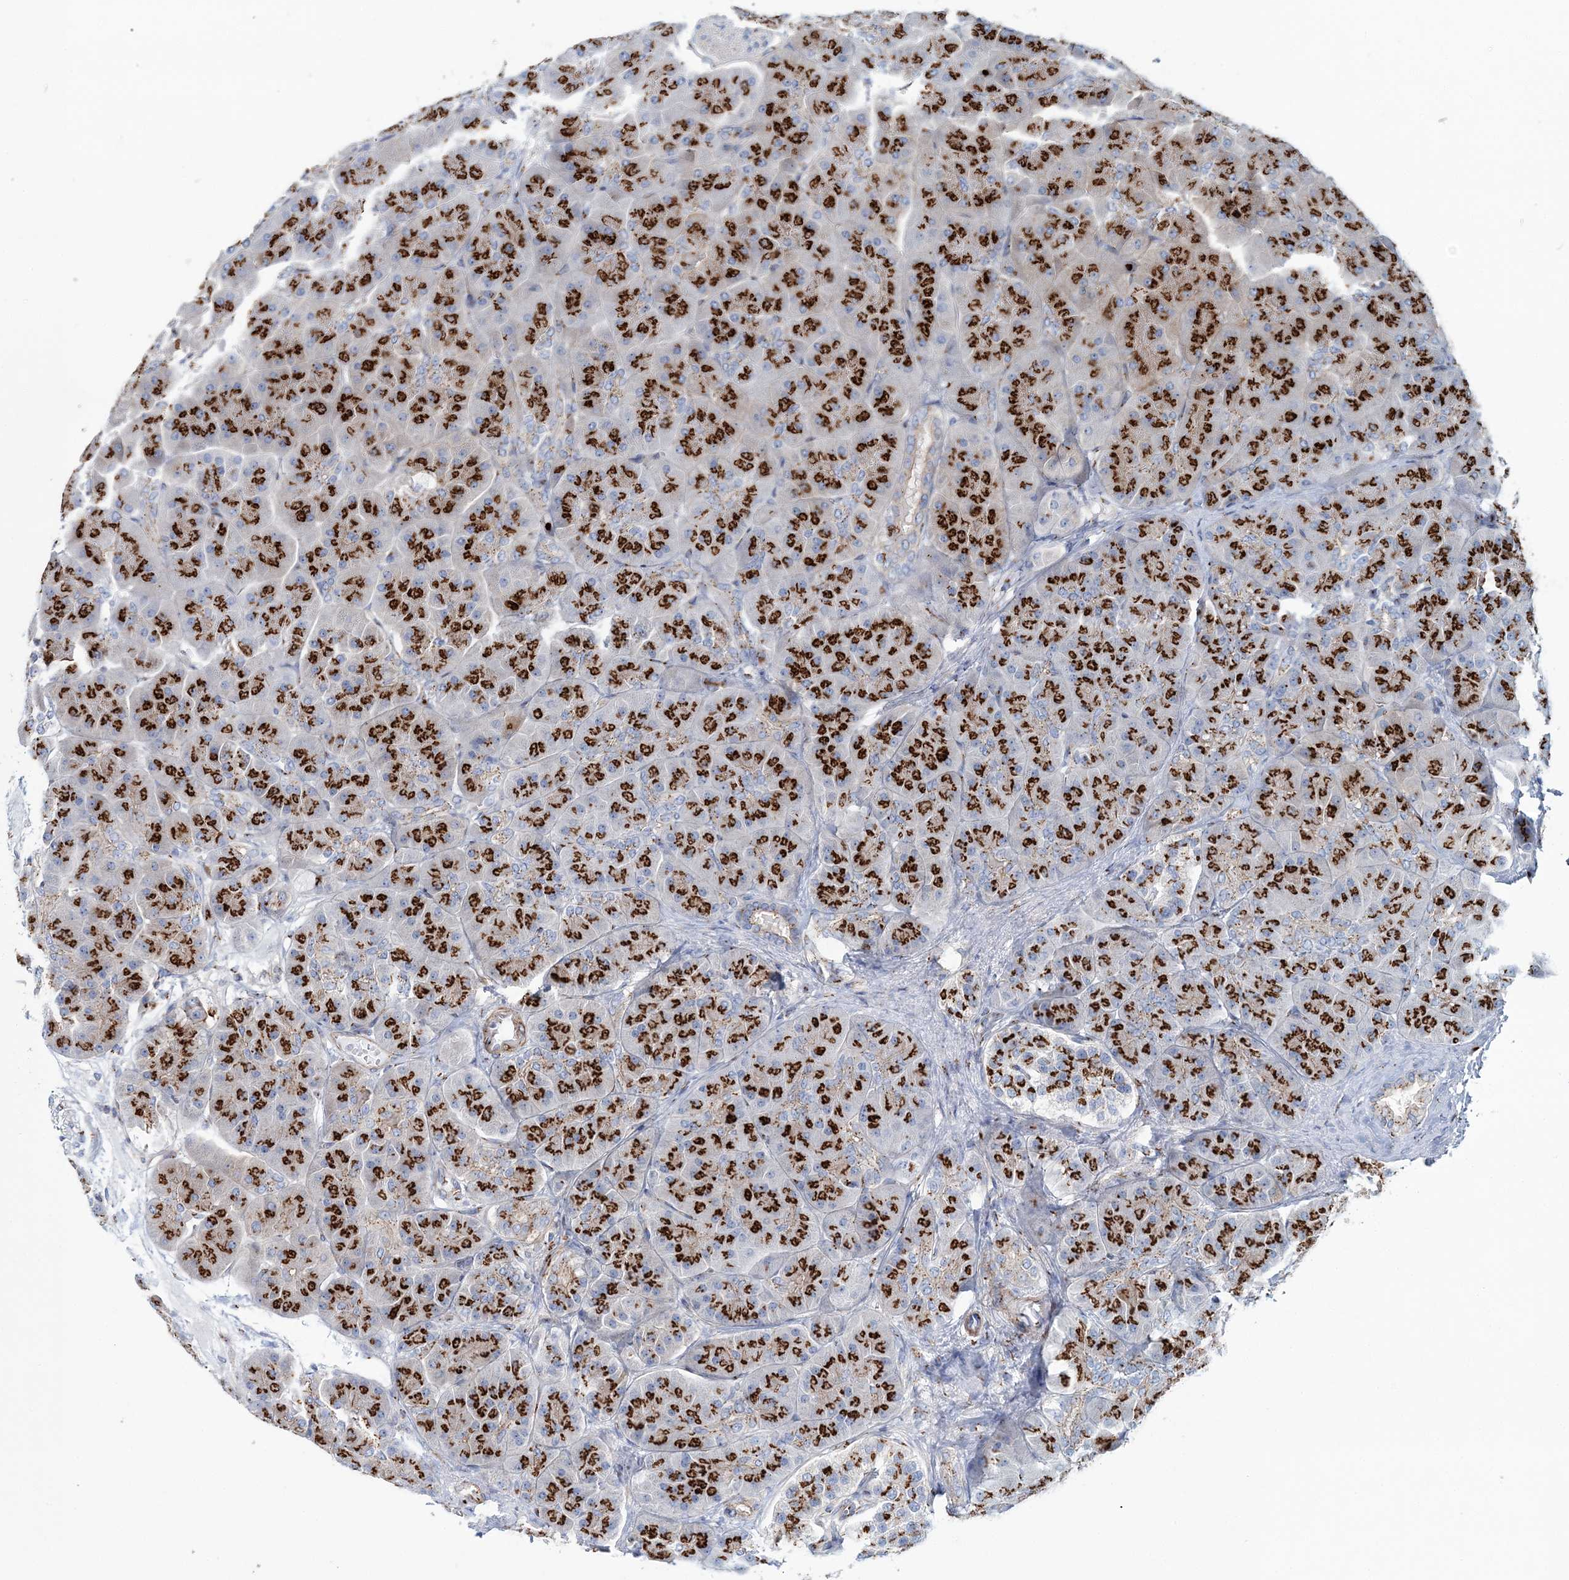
{"staining": {"intensity": "strong", "quantity": ">75%", "location": "cytoplasmic/membranous"}, "tissue": "pancreas", "cell_type": "Exocrine glandular cells", "image_type": "normal", "snomed": [{"axis": "morphology", "description": "Normal tissue, NOS"}, {"axis": "topography", "description": "Pancreas"}], "caption": "IHC (DAB) staining of benign pancreas reveals strong cytoplasmic/membranous protein expression in approximately >75% of exocrine glandular cells. (DAB (3,3'-diaminobenzidine) = brown stain, brightfield microscopy at high magnification).", "gene": "MAN1A2", "patient": {"sex": "male", "age": 66}}